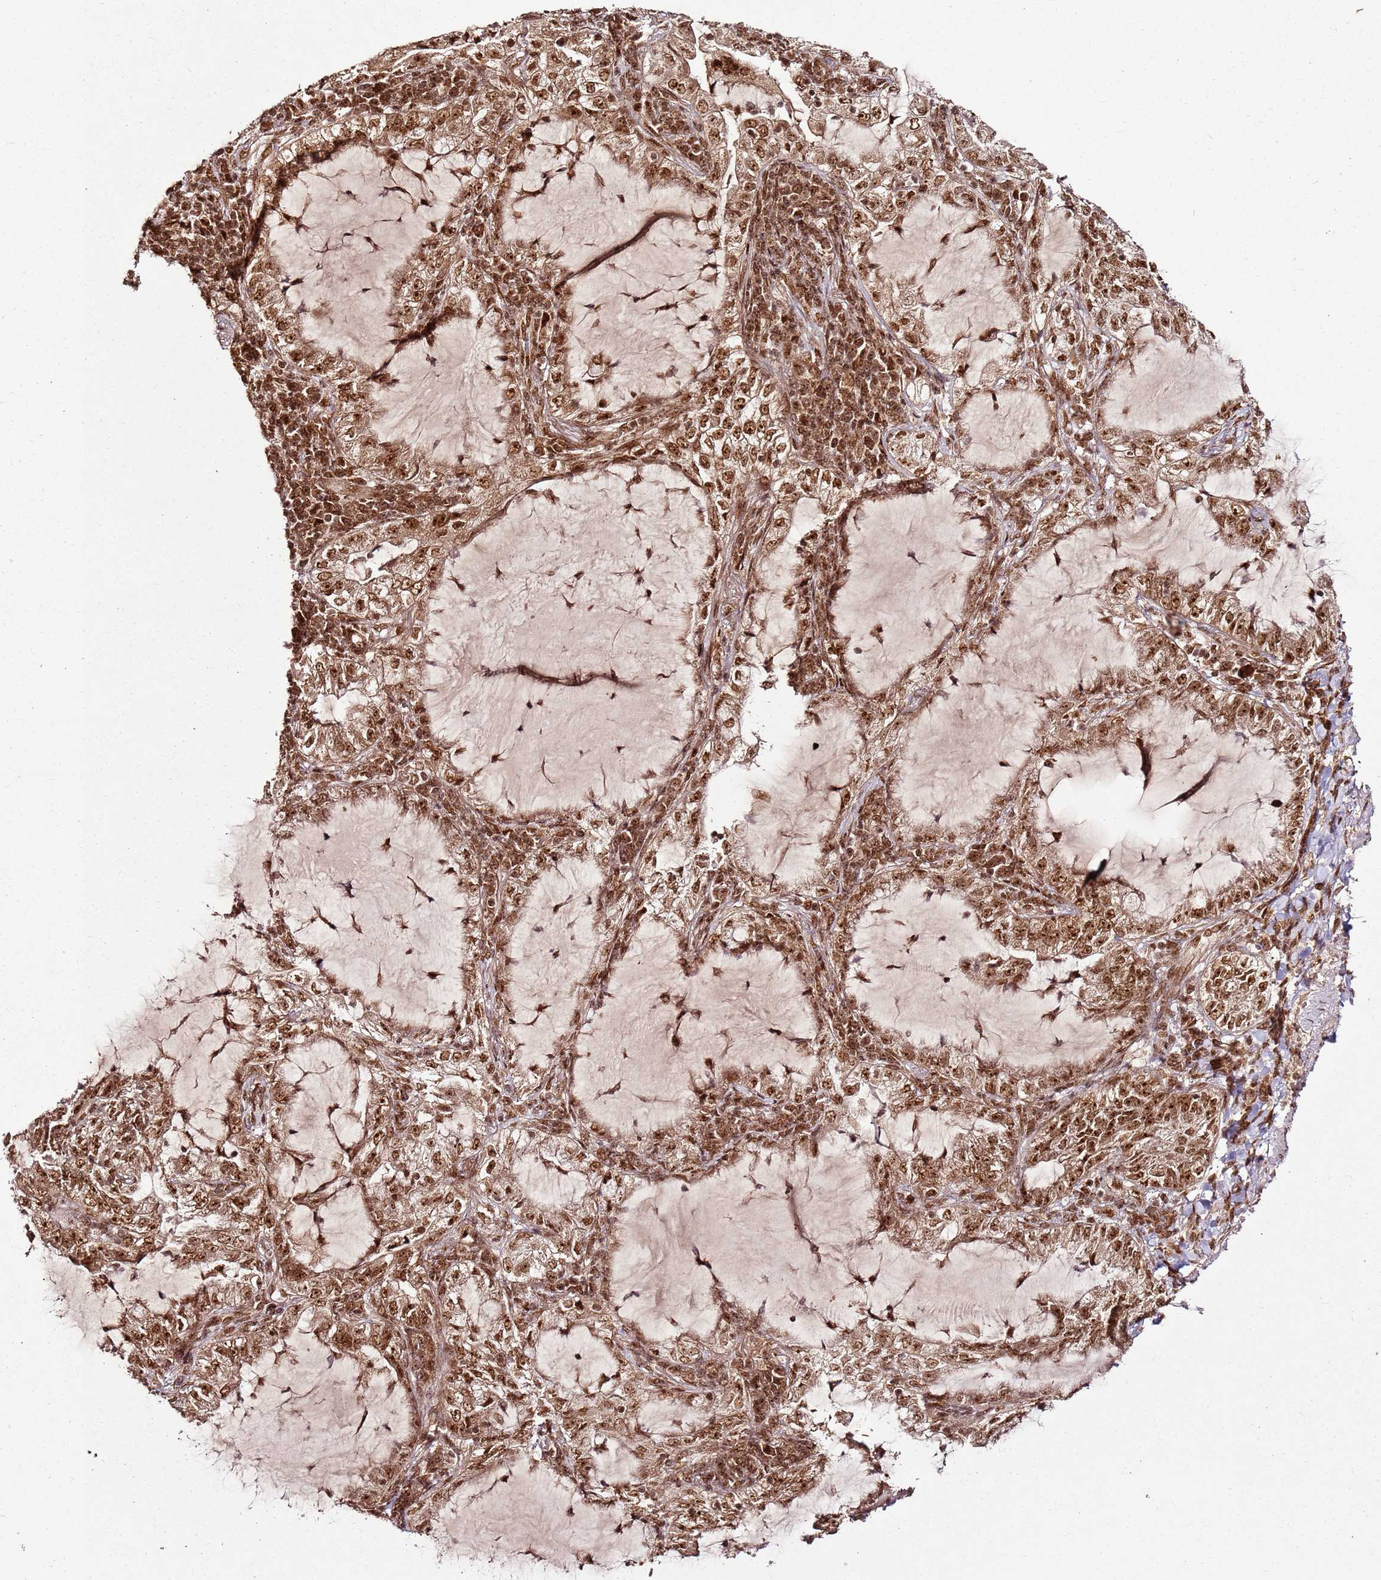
{"staining": {"intensity": "moderate", "quantity": ">75%", "location": "nuclear"}, "tissue": "lung cancer", "cell_type": "Tumor cells", "image_type": "cancer", "snomed": [{"axis": "morphology", "description": "Adenocarcinoma, NOS"}, {"axis": "topography", "description": "Lung"}], "caption": "Human lung cancer (adenocarcinoma) stained with a brown dye exhibits moderate nuclear positive staining in about >75% of tumor cells.", "gene": "XRN2", "patient": {"sex": "female", "age": 73}}